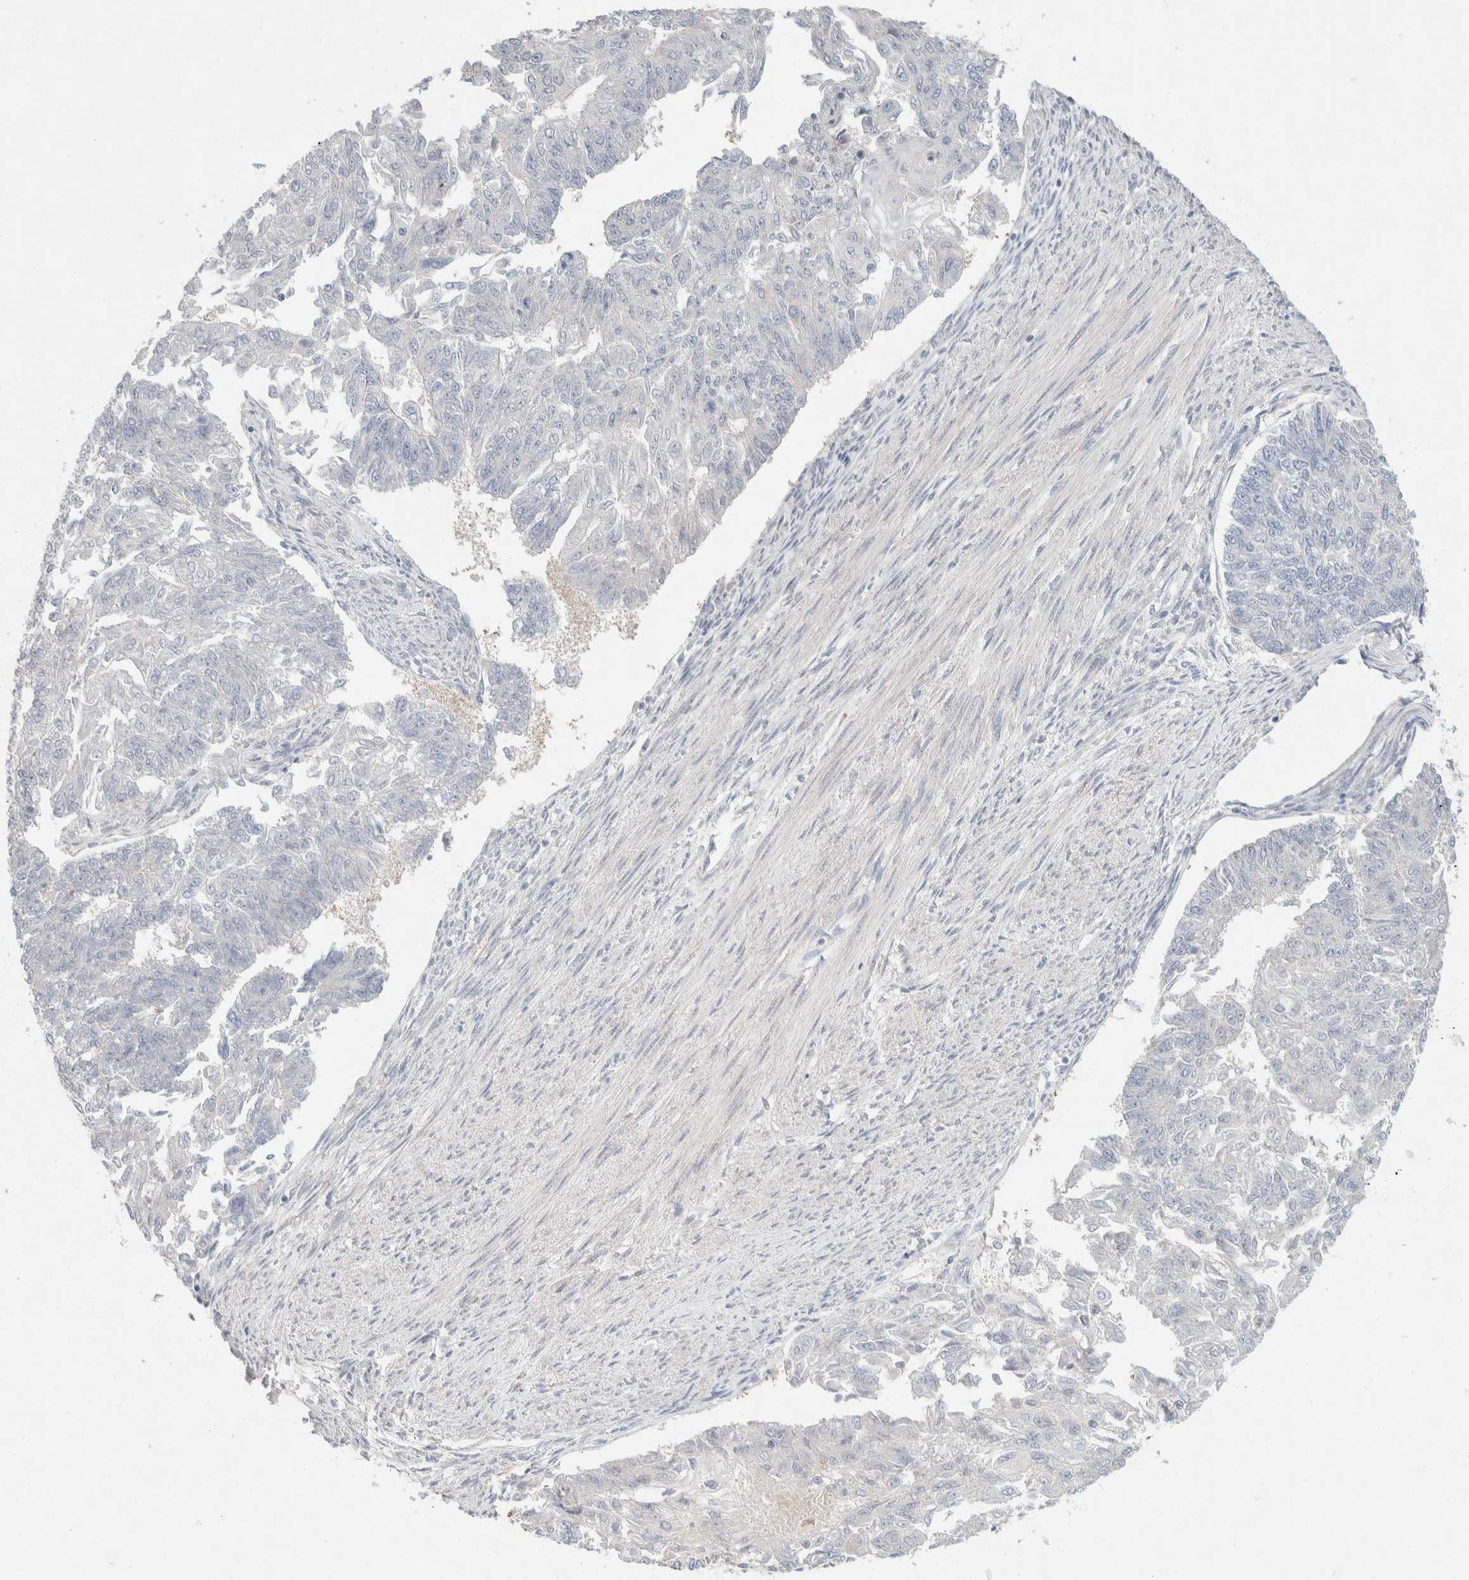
{"staining": {"intensity": "negative", "quantity": "none", "location": "none"}, "tissue": "endometrial cancer", "cell_type": "Tumor cells", "image_type": "cancer", "snomed": [{"axis": "morphology", "description": "Adenocarcinoma, NOS"}, {"axis": "topography", "description": "Endometrium"}], "caption": "A micrograph of adenocarcinoma (endometrial) stained for a protein shows no brown staining in tumor cells. (DAB (3,3'-diaminobenzidine) IHC, high magnification).", "gene": "CMTM4", "patient": {"sex": "female", "age": 32}}